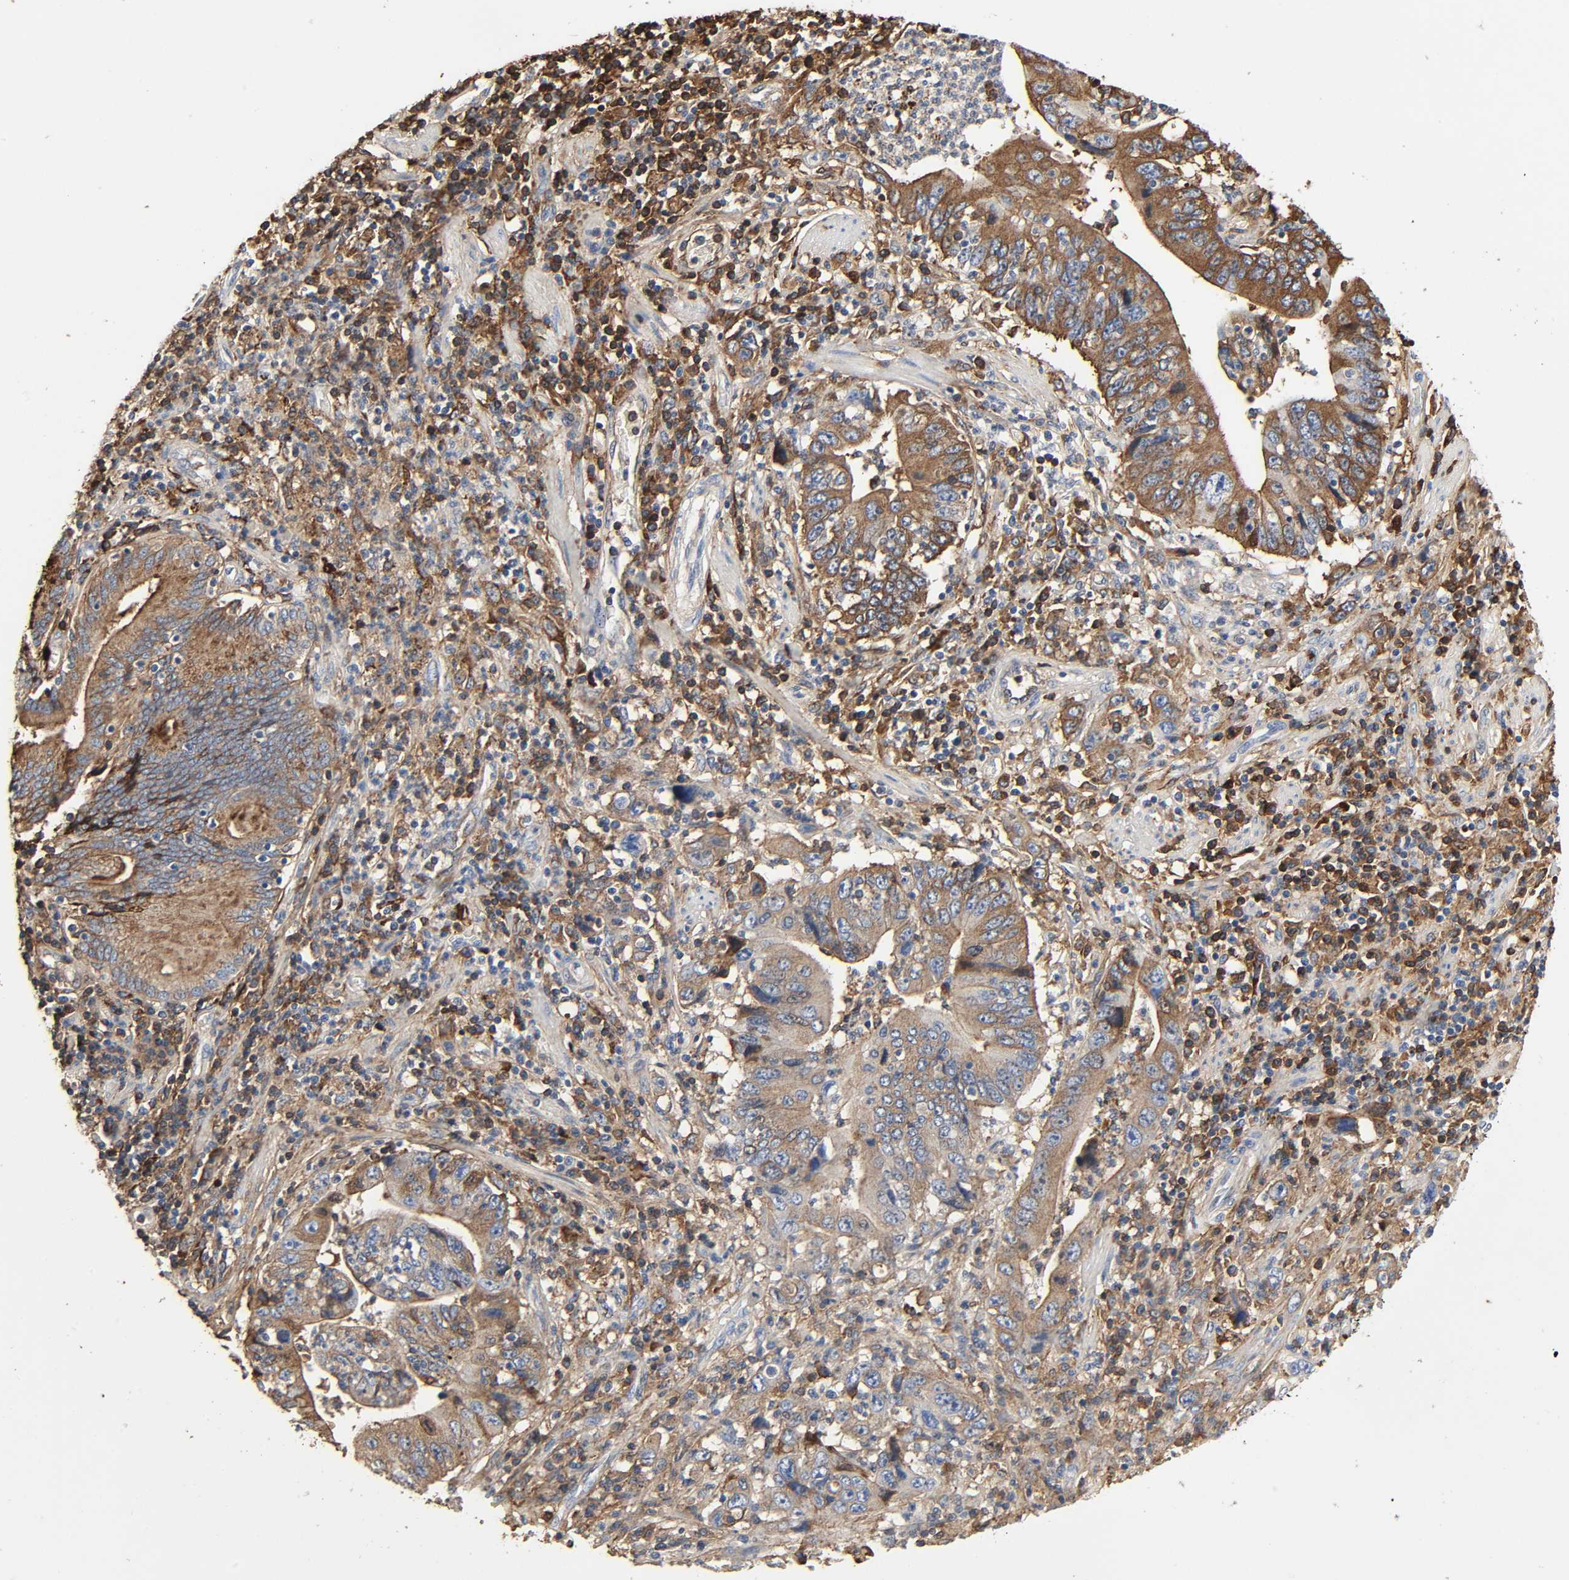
{"staining": {"intensity": "weak", "quantity": ">75%", "location": "cytoplasmic/membranous"}, "tissue": "pancreatic cancer", "cell_type": "Tumor cells", "image_type": "cancer", "snomed": [{"axis": "morphology", "description": "Adenocarcinoma, NOS"}, {"axis": "topography", "description": "Pancreas"}], "caption": "A micrograph showing weak cytoplasmic/membranous expression in approximately >75% of tumor cells in adenocarcinoma (pancreatic), as visualized by brown immunohistochemical staining.", "gene": "C3", "patient": {"sex": "female", "age": 48}}